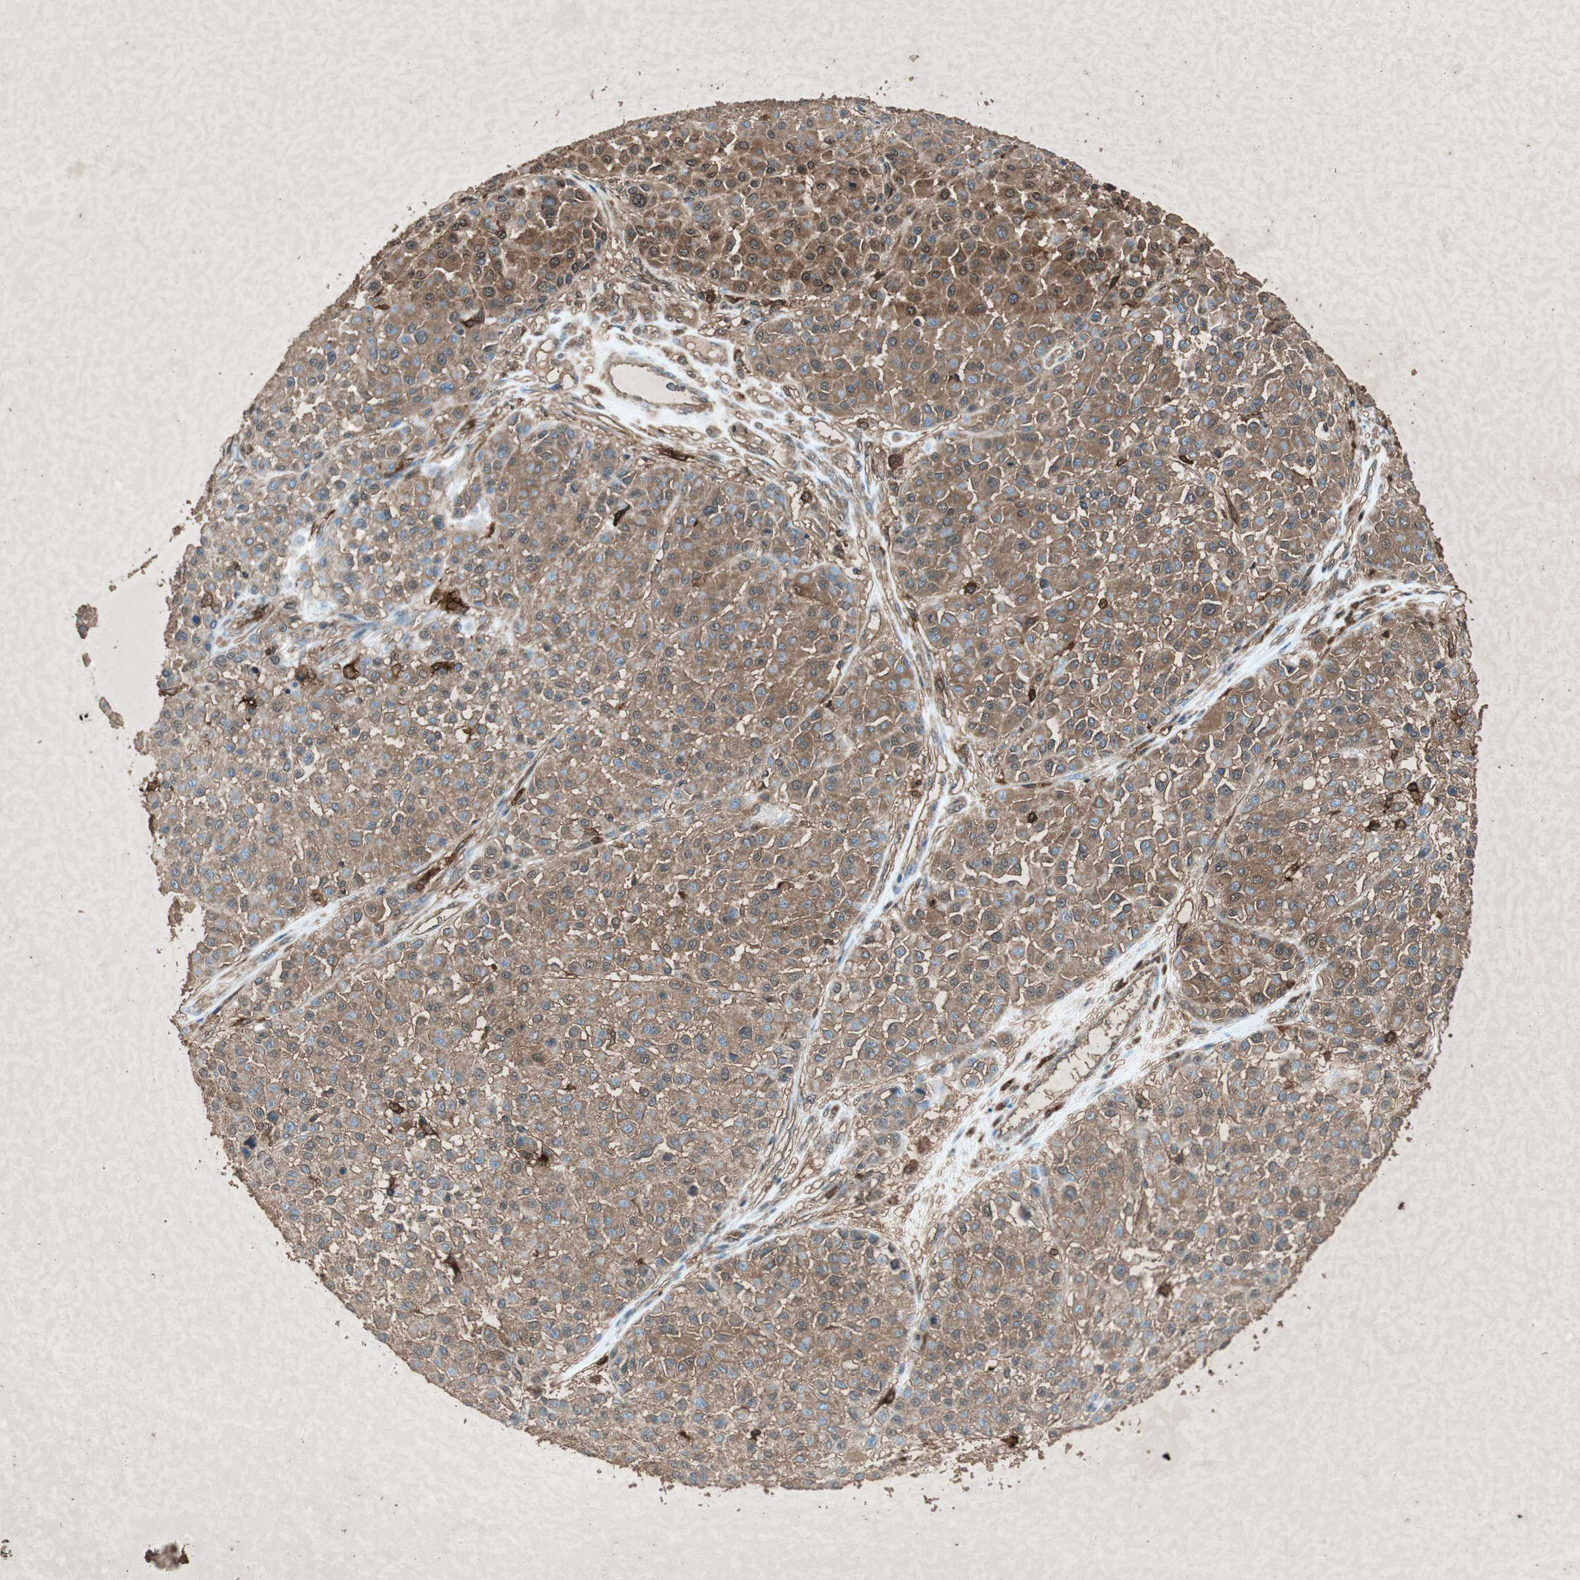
{"staining": {"intensity": "moderate", "quantity": ">75%", "location": "cytoplasmic/membranous"}, "tissue": "melanoma", "cell_type": "Tumor cells", "image_type": "cancer", "snomed": [{"axis": "morphology", "description": "Malignant melanoma, Metastatic site"}, {"axis": "topography", "description": "Soft tissue"}], "caption": "Malignant melanoma (metastatic site) stained with immunohistochemistry (IHC) reveals moderate cytoplasmic/membranous positivity in approximately >75% of tumor cells.", "gene": "TYROBP", "patient": {"sex": "male", "age": 41}}